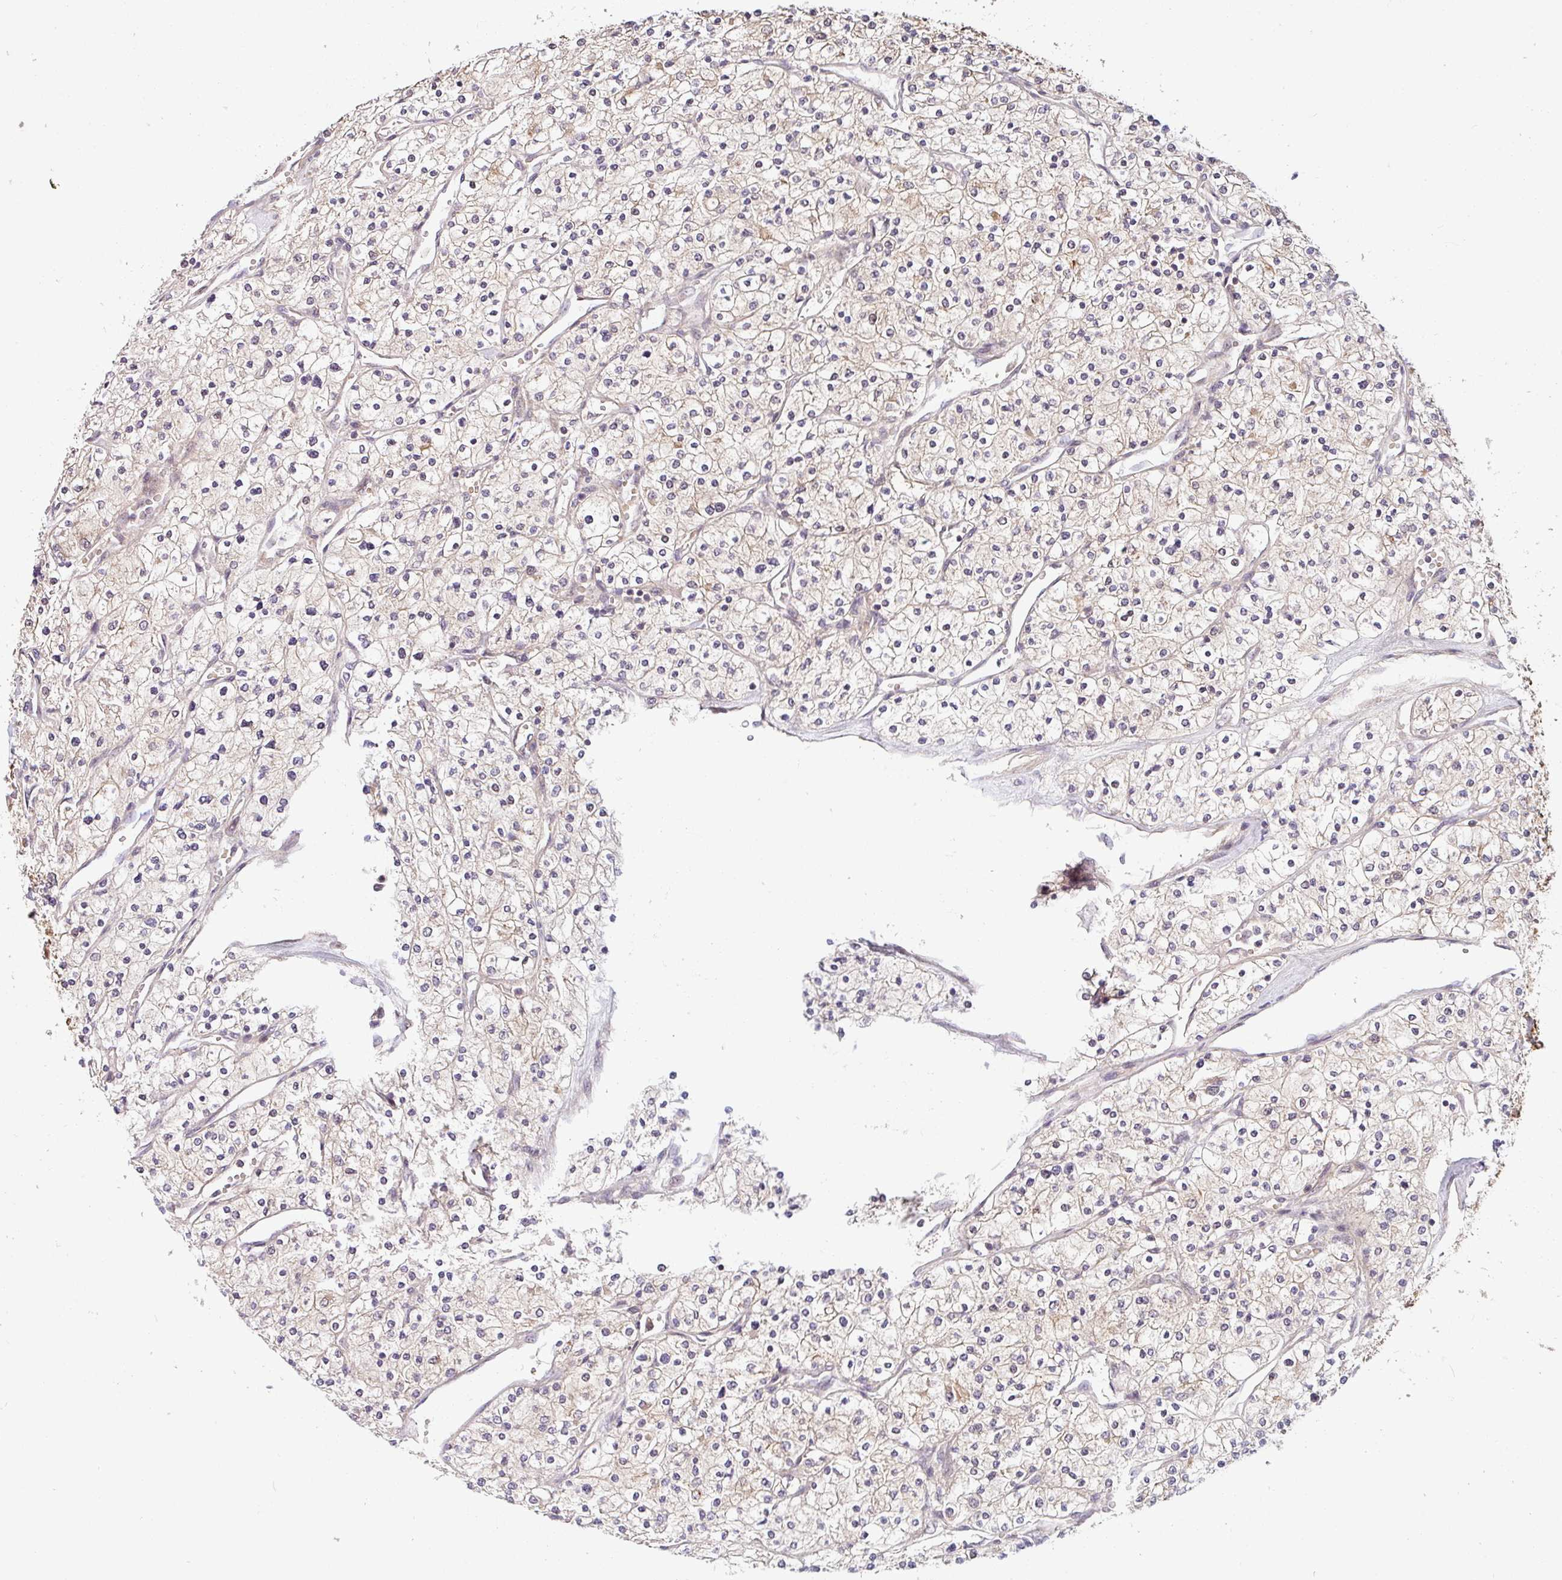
{"staining": {"intensity": "weak", "quantity": "<25%", "location": "cytoplasmic/membranous"}, "tissue": "renal cancer", "cell_type": "Tumor cells", "image_type": "cancer", "snomed": [{"axis": "morphology", "description": "Adenocarcinoma, NOS"}, {"axis": "topography", "description": "Kidney"}], "caption": "Tumor cells show no significant protein staining in adenocarcinoma (renal). Nuclei are stained in blue.", "gene": "SHB", "patient": {"sex": "male", "age": 80}}